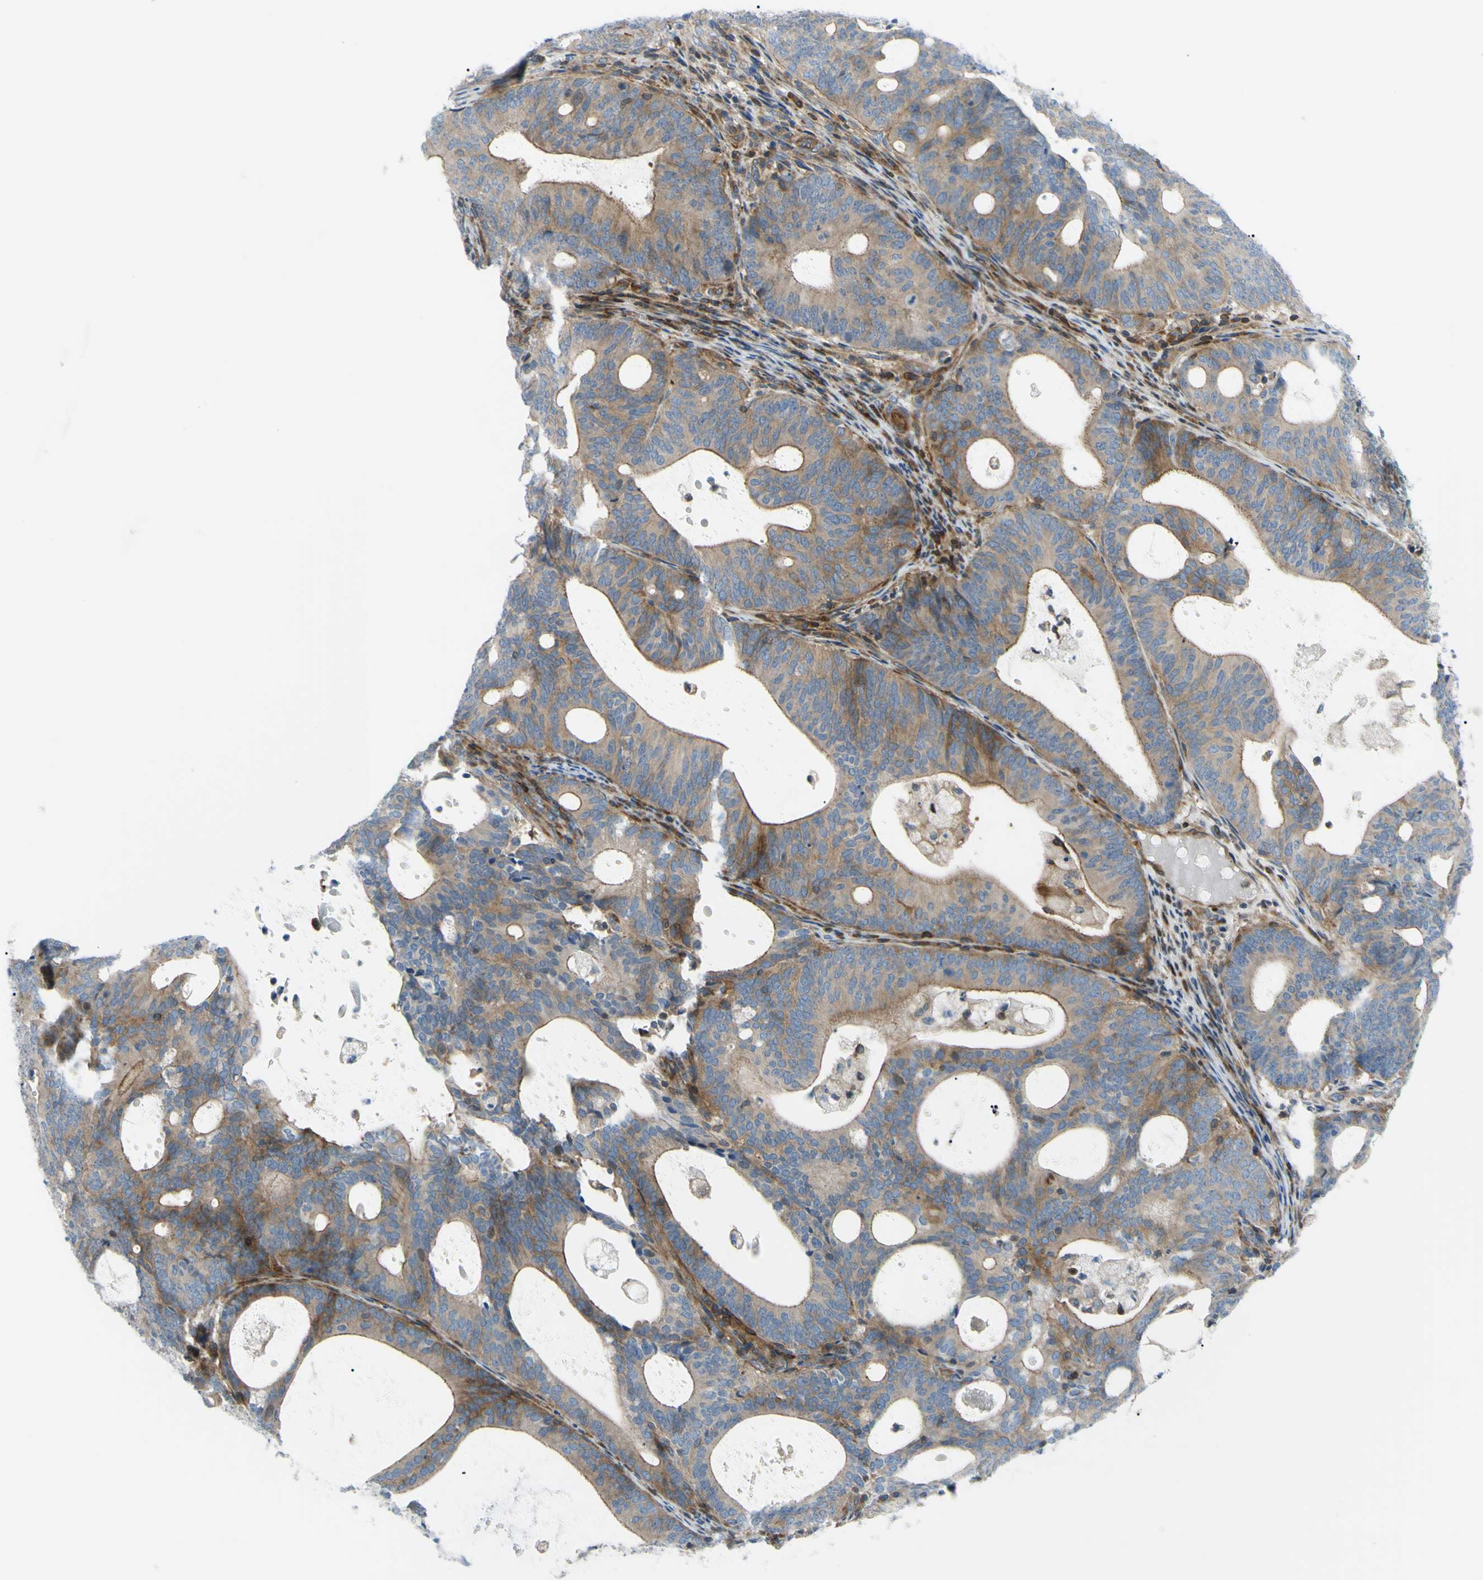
{"staining": {"intensity": "moderate", "quantity": ">75%", "location": "cytoplasmic/membranous"}, "tissue": "endometrial cancer", "cell_type": "Tumor cells", "image_type": "cancer", "snomed": [{"axis": "morphology", "description": "Adenocarcinoma, NOS"}, {"axis": "topography", "description": "Uterus"}], "caption": "High-magnification brightfield microscopy of endometrial cancer (adenocarcinoma) stained with DAB (brown) and counterstained with hematoxylin (blue). tumor cells exhibit moderate cytoplasmic/membranous staining is seen in approximately>75% of cells.", "gene": "PAK2", "patient": {"sex": "female", "age": 83}}